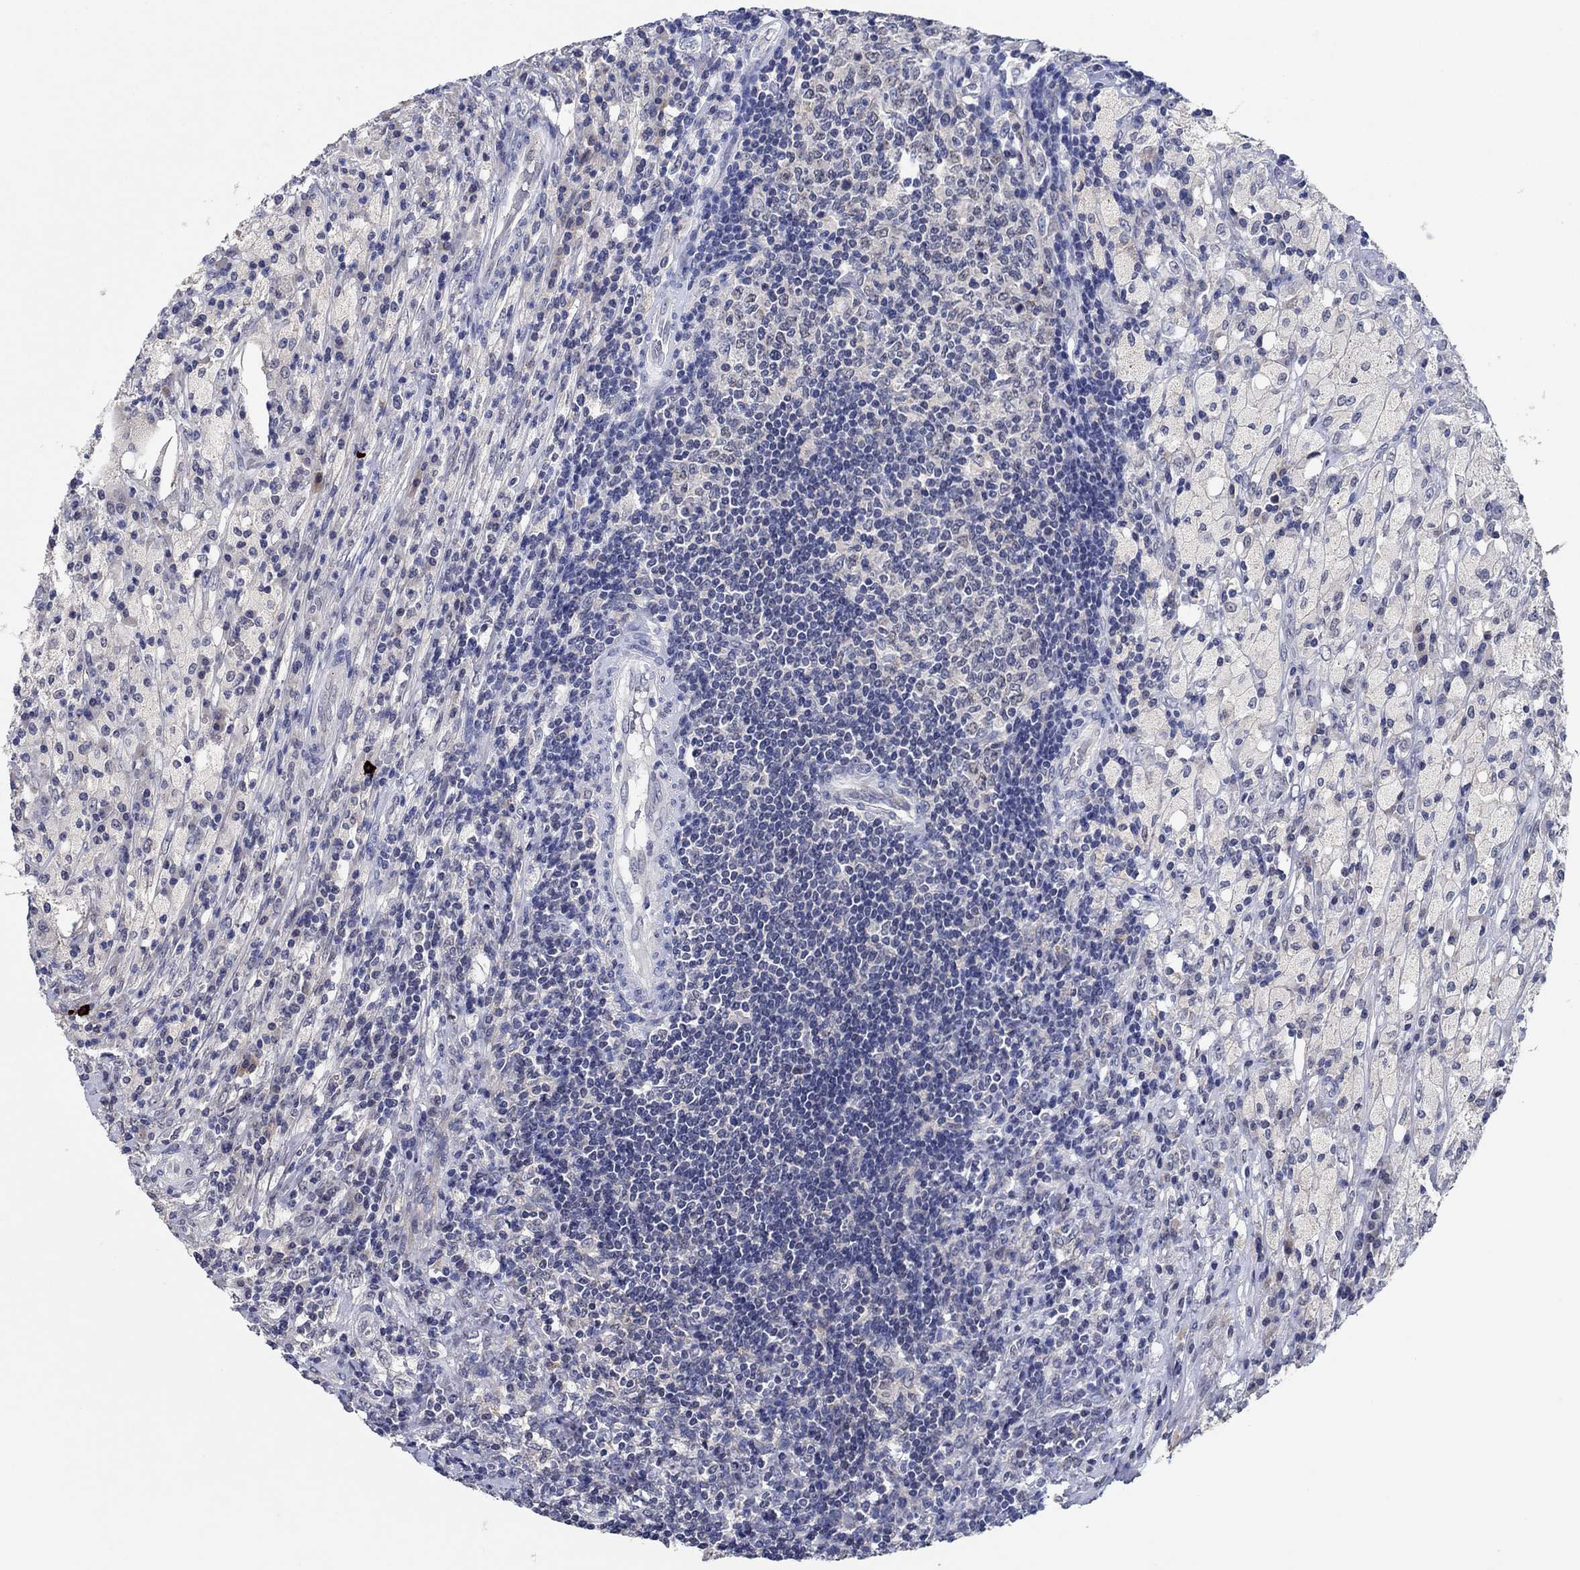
{"staining": {"intensity": "negative", "quantity": "none", "location": "none"}, "tissue": "testis cancer", "cell_type": "Tumor cells", "image_type": "cancer", "snomed": [{"axis": "morphology", "description": "Necrosis, NOS"}, {"axis": "morphology", "description": "Carcinoma, Embryonal, NOS"}, {"axis": "topography", "description": "Testis"}], "caption": "Tumor cells show no significant staining in testis cancer (embryonal carcinoma). (IHC, brightfield microscopy, high magnification).", "gene": "PRRT3", "patient": {"sex": "male", "age": 19}}